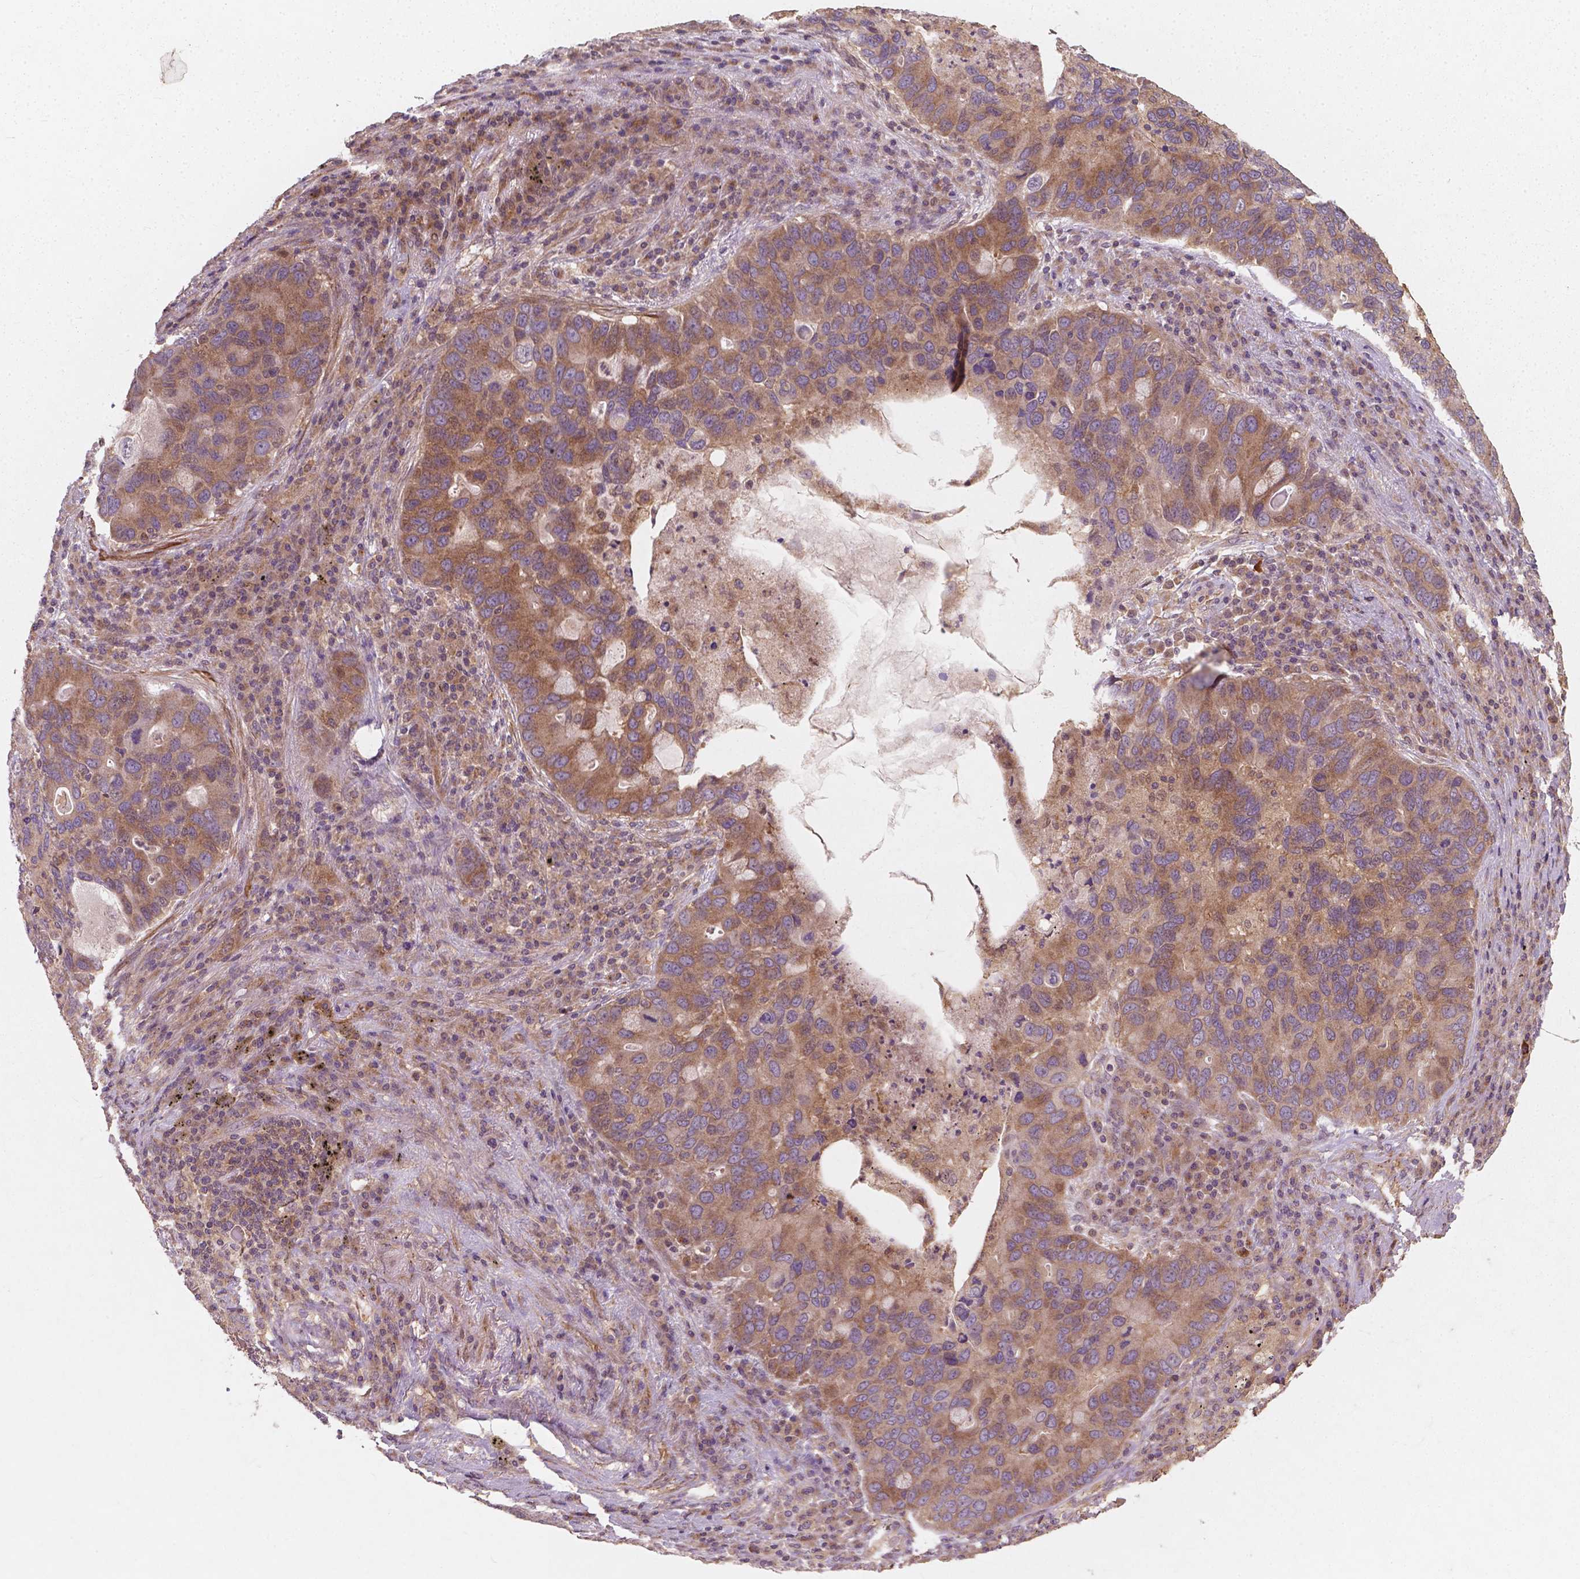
{"staining": {"intensity": "moderate", "quantity": ">75%", "location": "cytoplasmic/membranous"}, "tissue": "lung cancer", "cell_type": "Tumor cells", "image_type": "cancer", "snomed": [{"axis": "morphology", "description": "Adenocarcinoma, NOS"}, {"axis": "morphology", "description": "Adenocarcinoma, metastatic, NOS"}, {"axis": "topography", "description": "Lymph node"}, {"axis": "topography", "description": "Lung"}], "caption": "Metastatic adenocarcinoma (lung) tissue reveals moderate cytoplasmic/membranous positivity in approximately >75% of tumor cells (Brightfield microscopy of DAB IHC at high magnification).", "gene": "CYFIP2", "patient": {"sex": "female", "age": 54}}